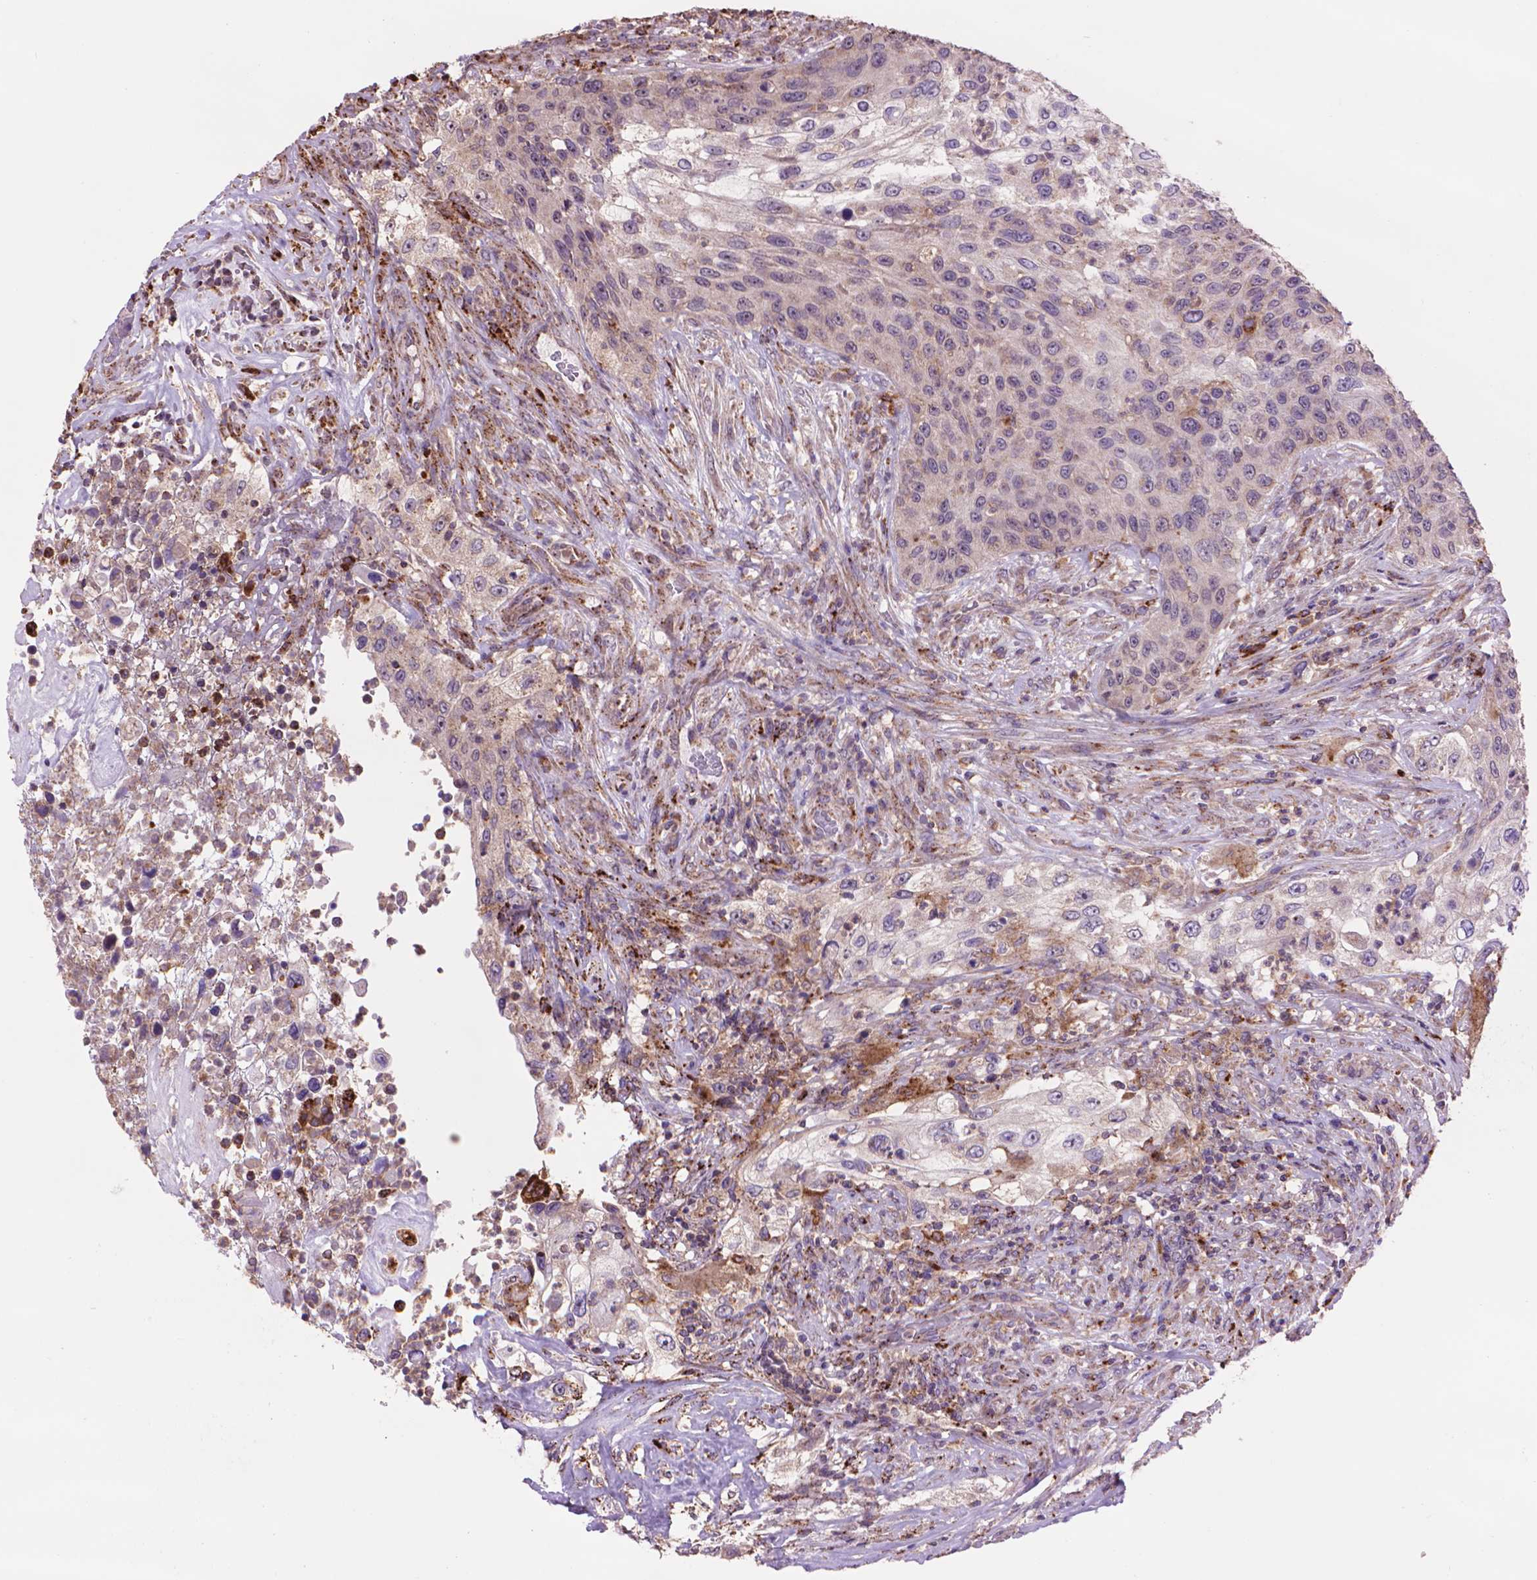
{"staining": {"intensity": "weak", "quantity": "<25%", "location": "cytoplasmic/membranous"}, "tissue": "urothelial cancer", "cell_type": "Tumor cells", "image_type": "cancer", "snomed": [{"axis": "morphology", "description": "Urothelial carcinoma, High grade"}, {"axis": "topography", "description": "Urinary bladder"}], "caption": "The histopathology image reveals no significant staining in tumor cells of high-grade urothelial carcinoma.", "gene": "GLB1", "patient": {"sex": "female", "age": 60}}